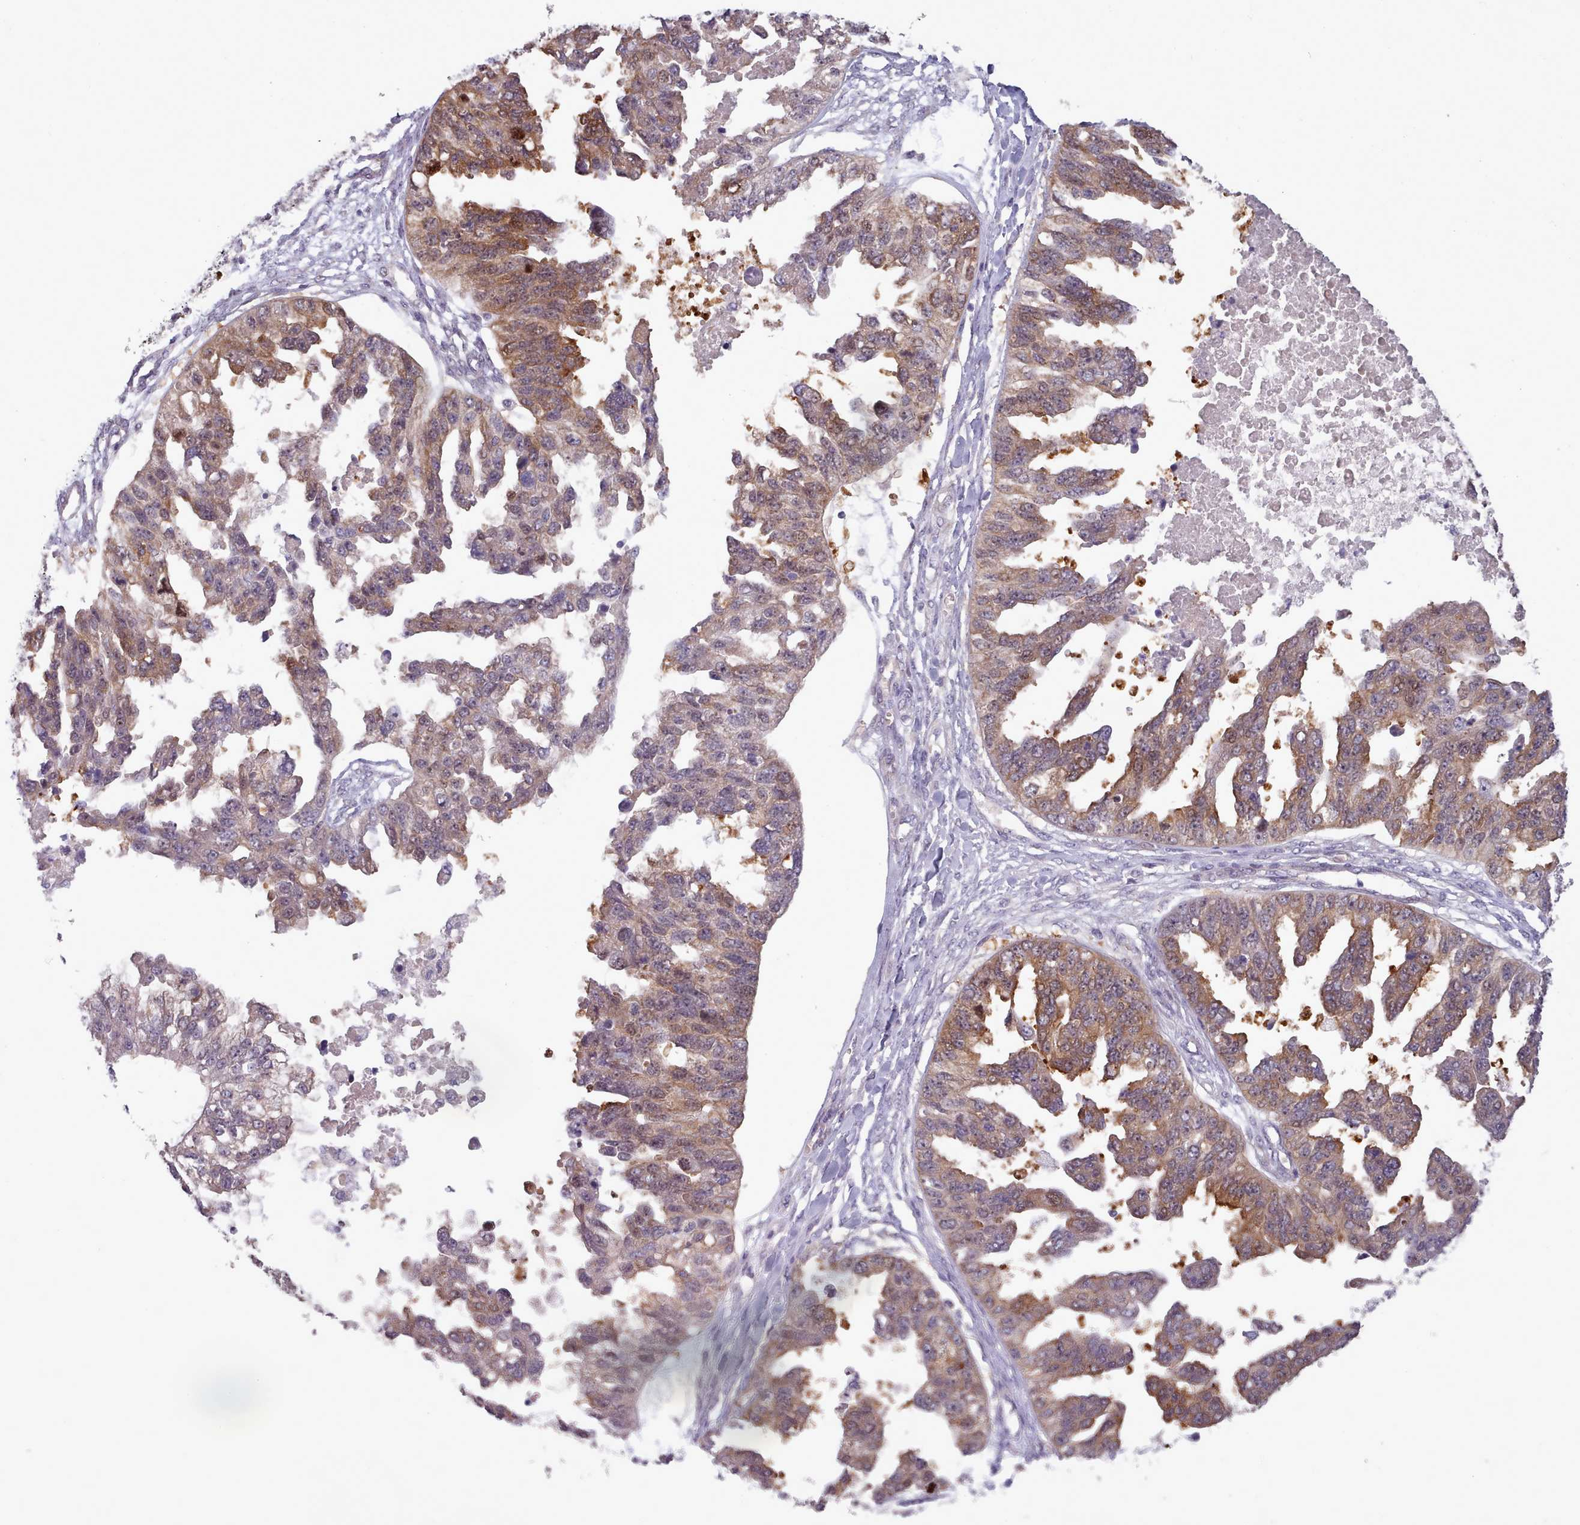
{"staining": {"intensity": "moderate", "quantity": ">75%", "location": "cytoplasmic/membranous"}, "tissue": "ovarian cancer", "cell_type": "Tumor cells", "image_type": "cancer", "snomed": [{"axis": "morphology", "description": "Cystadenocarcinoma, serous, NOS"}, {"axis": "topography", "description": "Ovary"}], "caption": "Immunohistochemistry (IHC) (DAB (3,3'-diaminobenzidine)) staining of ovarian serous cystadenocarcinoma reveals moderate cytoplasmic/membranous protein expression in about >75% of tumor cells.", "gene": "CLNS1A", "patient": {"sex": "female", "age": 58}}